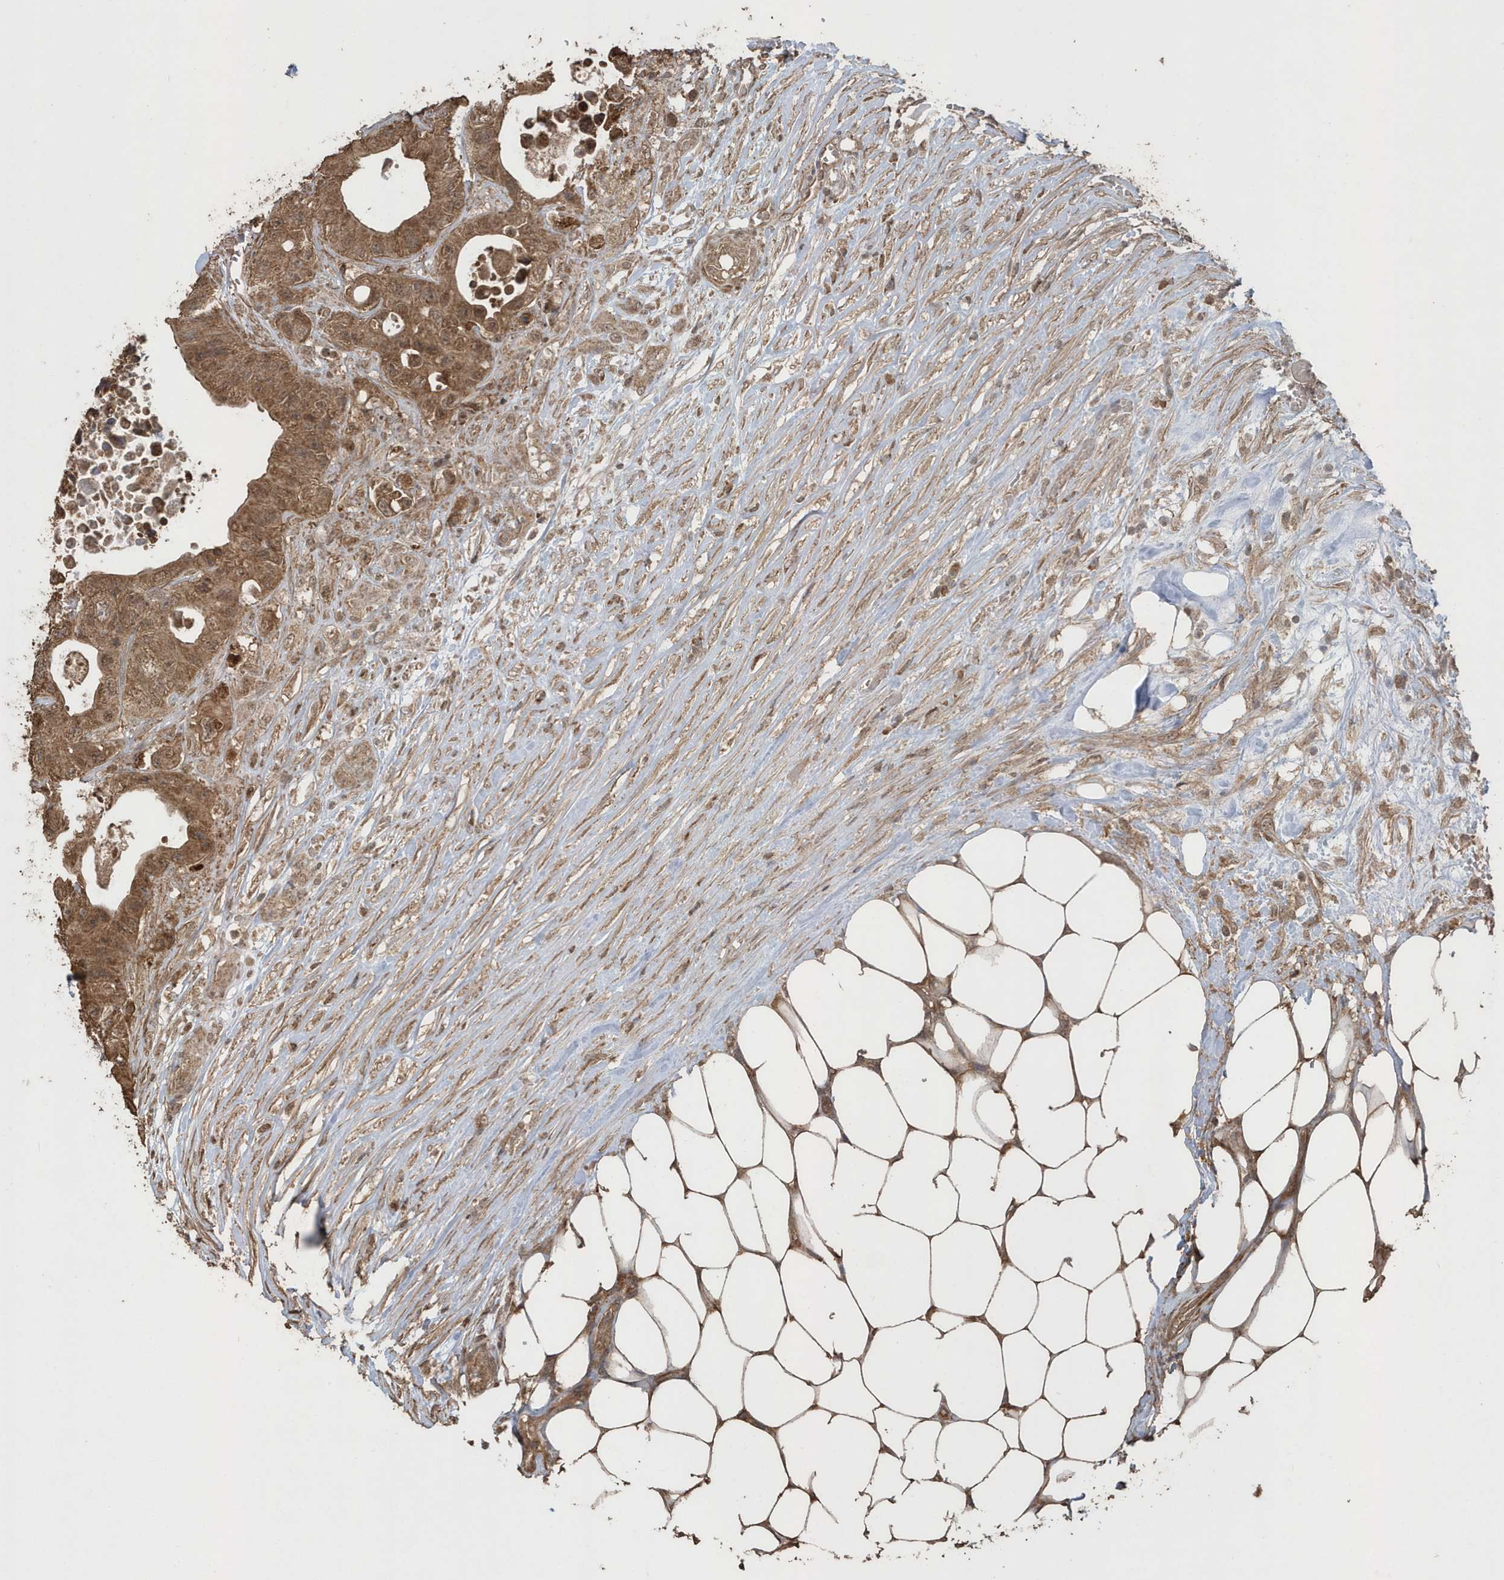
{"staining": {"intensity": "moderate", "quantity": ">75%", "location": "cytoplasmic/membranous"}, "tissue": "colorectal cancer", "cell_type": "Tumor cells", "image_type": "cancer", "snomed": [{"axis": "morphology", "description": "Adenocarcinoma, NOS"}, {"axis": "topography", "description": "Colon"}], "caption": "Immunohistochemical staining of colorectal adenocarcinoma demonstrates medium levels of moderate cytoplasmic/membranous protein positivity in about >75% of tumor cells.", "gene": "PAXBP1", "patient": {"sex": "female", "age": 46}}